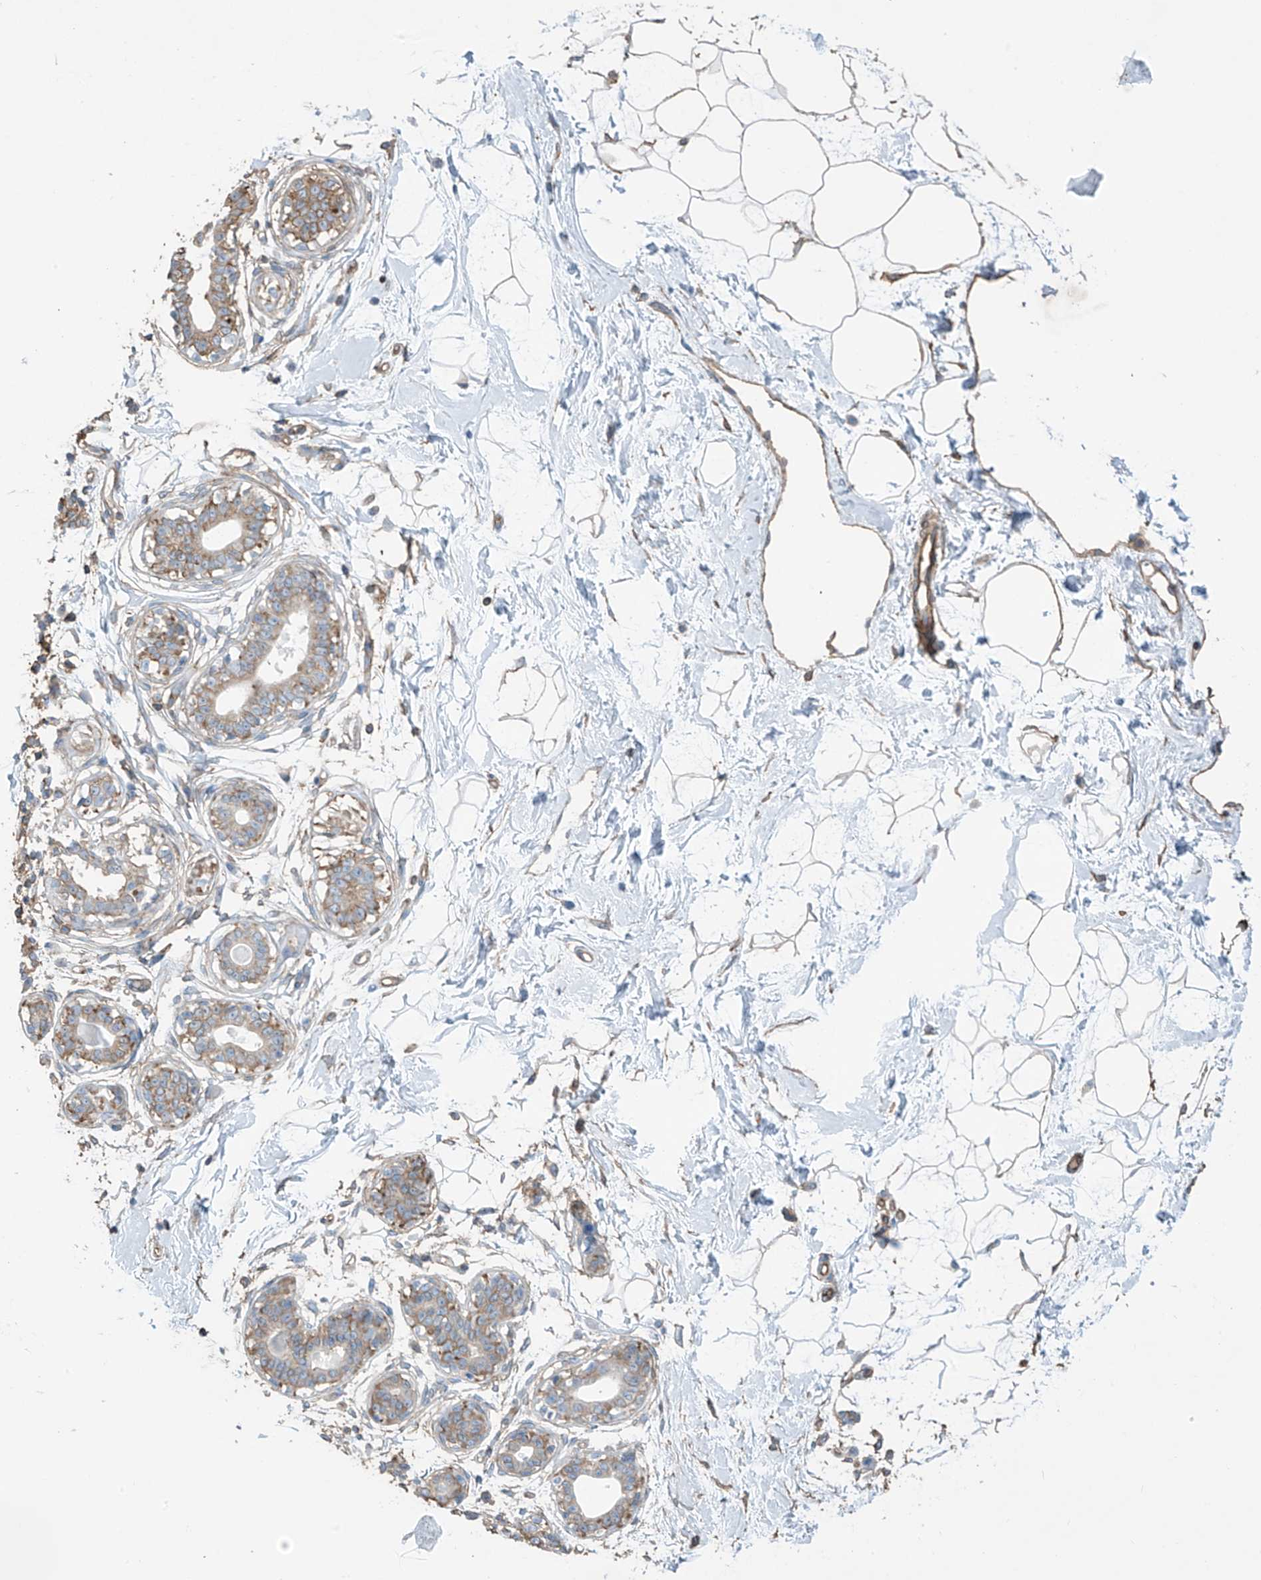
{"staining": {"intensity": "weak", "quantity": ">75%", "location": "cytoplasmic/membranous"}, "tissue": "breast", "cell_type": "Adipocytes", "image_type": "normal", "snomed": [{"axis": "morphology", "description": "Normal tissue, NOS"}, {"axis": "topography", "description": "Breast"}], "caption": "Immunohistochemistry (IHC) micrograph of benign breast: breast stained using immunohistochemistry (IHC) displays low levels of weak protein expression localized specifically in the cytoplasmic/membranous of adipocytes, appearing as a cytoplasmic/membranous brown color.", "gene": "ZNF846", "patient": {"sex": "female", "age": 45}}